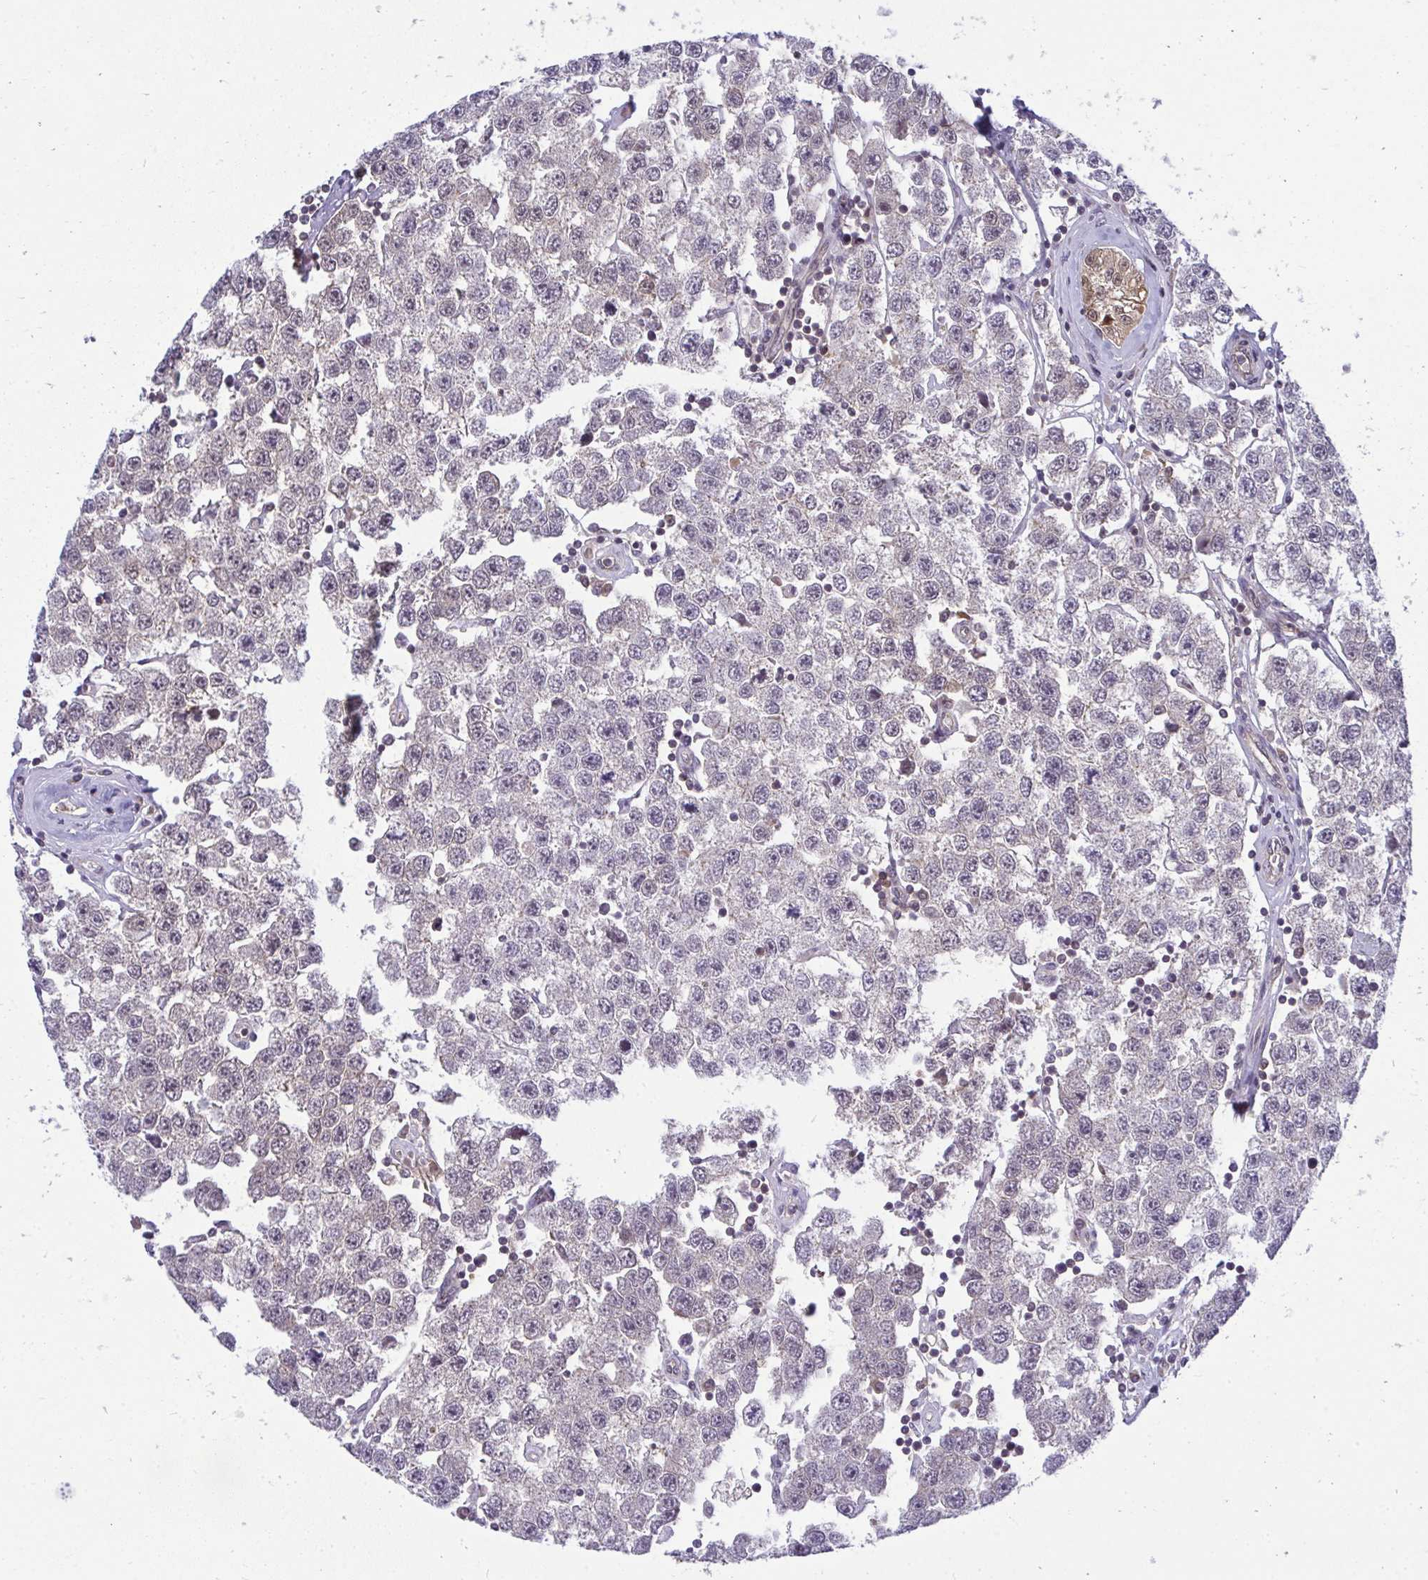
{"staining": {"intensity": "negative", "quantity": "none", "location": "none"}, "tissue": "testis cancer", "cell_type": "Tumor cells", "image_type": "cancer", "snomed": [{"axis": "morphology", "description": "Seminoma, NOS"}, {"axis": "topography", "description": "Testis"}], "caption": "Immunohistochemistry of human testis seminoma reveals no positivity in tumor cells.", "gene": "HDHD2", "patient": {"sex": "male", "age": 34}}